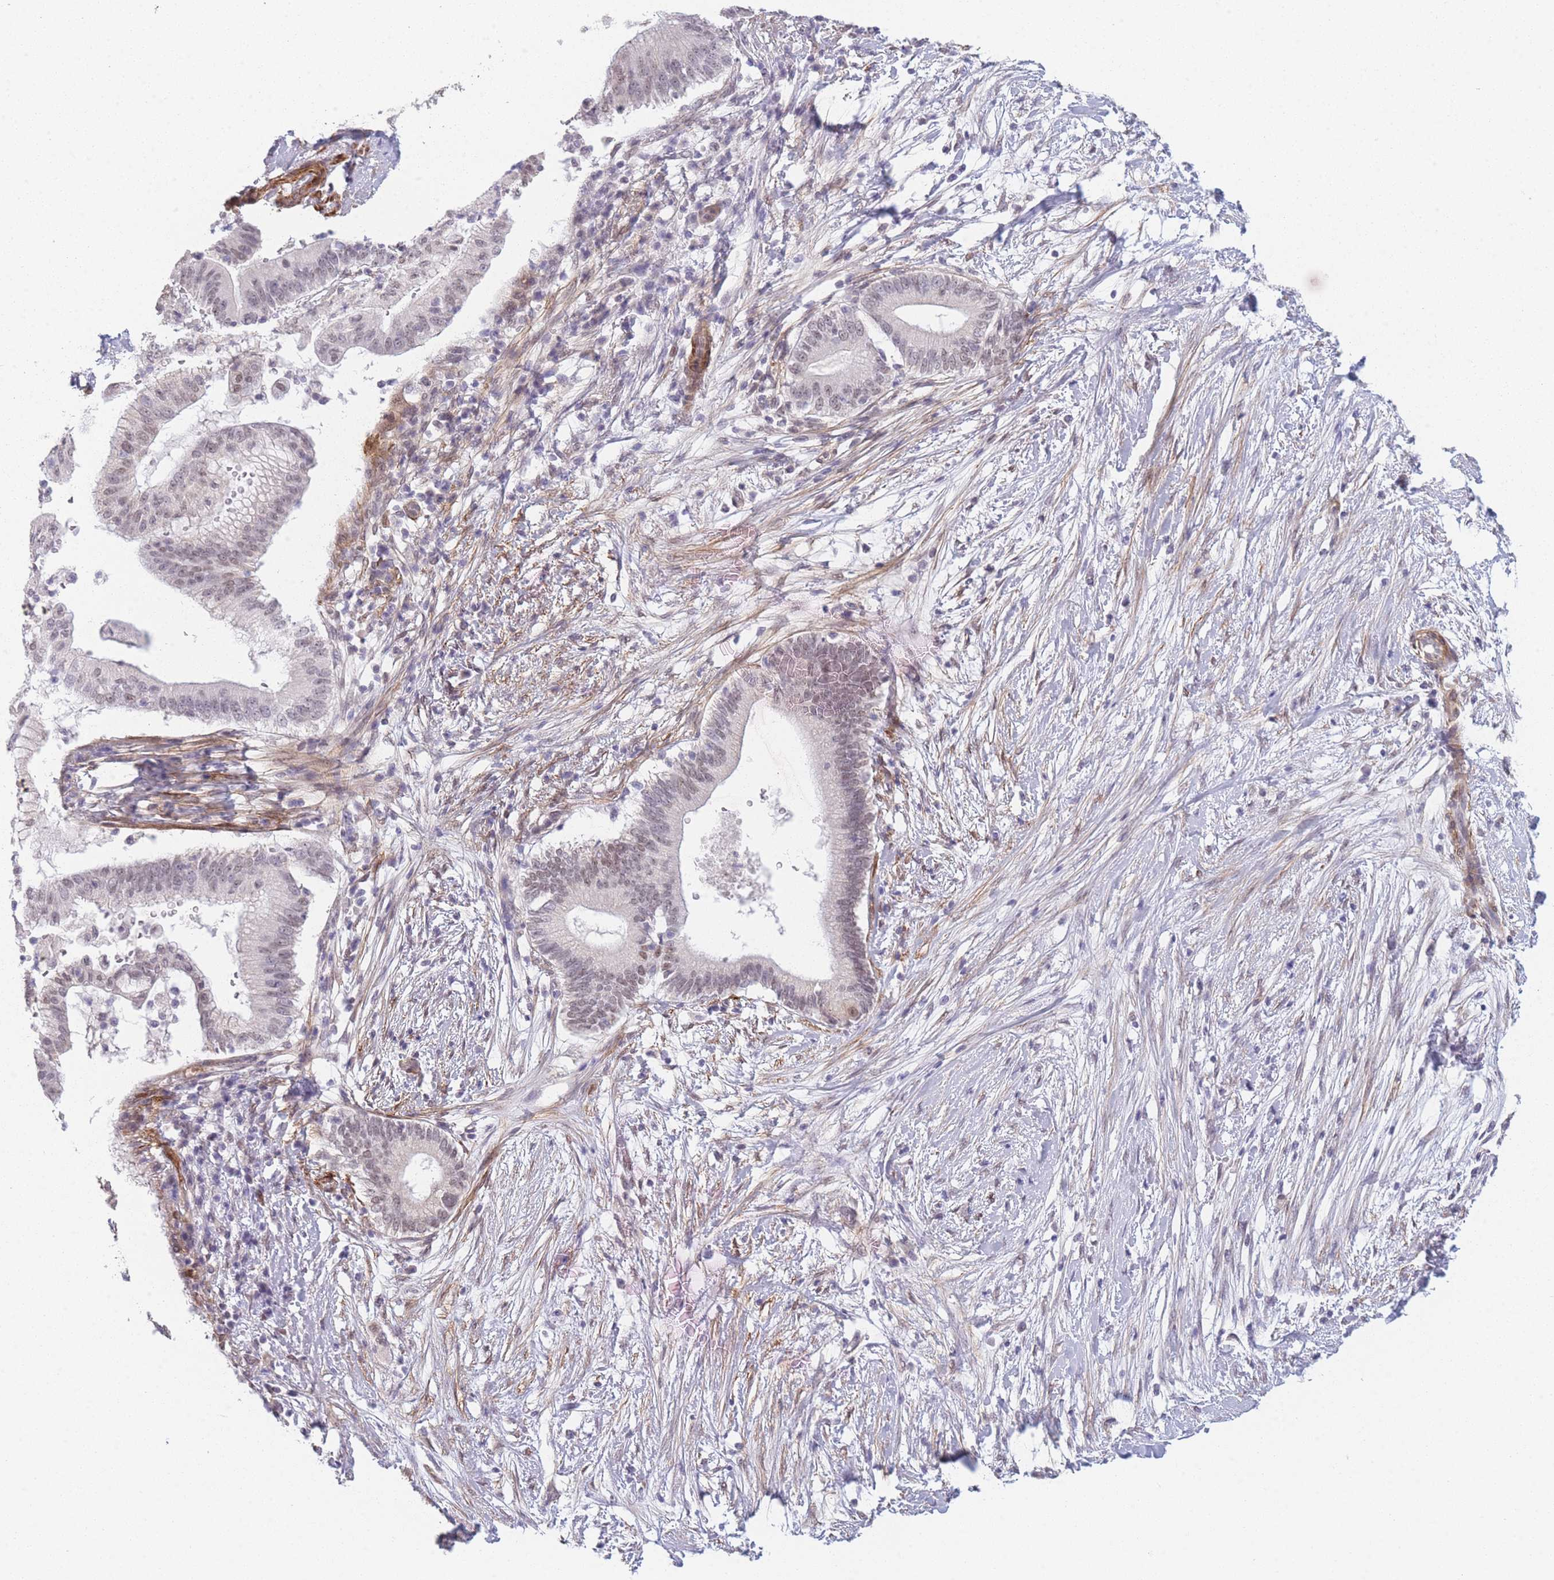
{"staining": {"intensity": "moderate", "quantity": "25%-75%", "location": "nuclear"}, "tissue": "pancreatic cancer", "cell_type": "Tumor cells", "image_type": "cancer", "snomed": [{"axis": "morphology", "description": "Adenocarcinoma, NOS"}, {"axis": "topography", "description": "Pancreas"}], "caption": "Human pancreatic adenocarcinoma stained for a protein (brown) demonstrates moderate nuclear positive staining in about 25%-75% of tumor cells.", "gene": "SIN3B", "patient": {"sex": "male", "age": 68}}